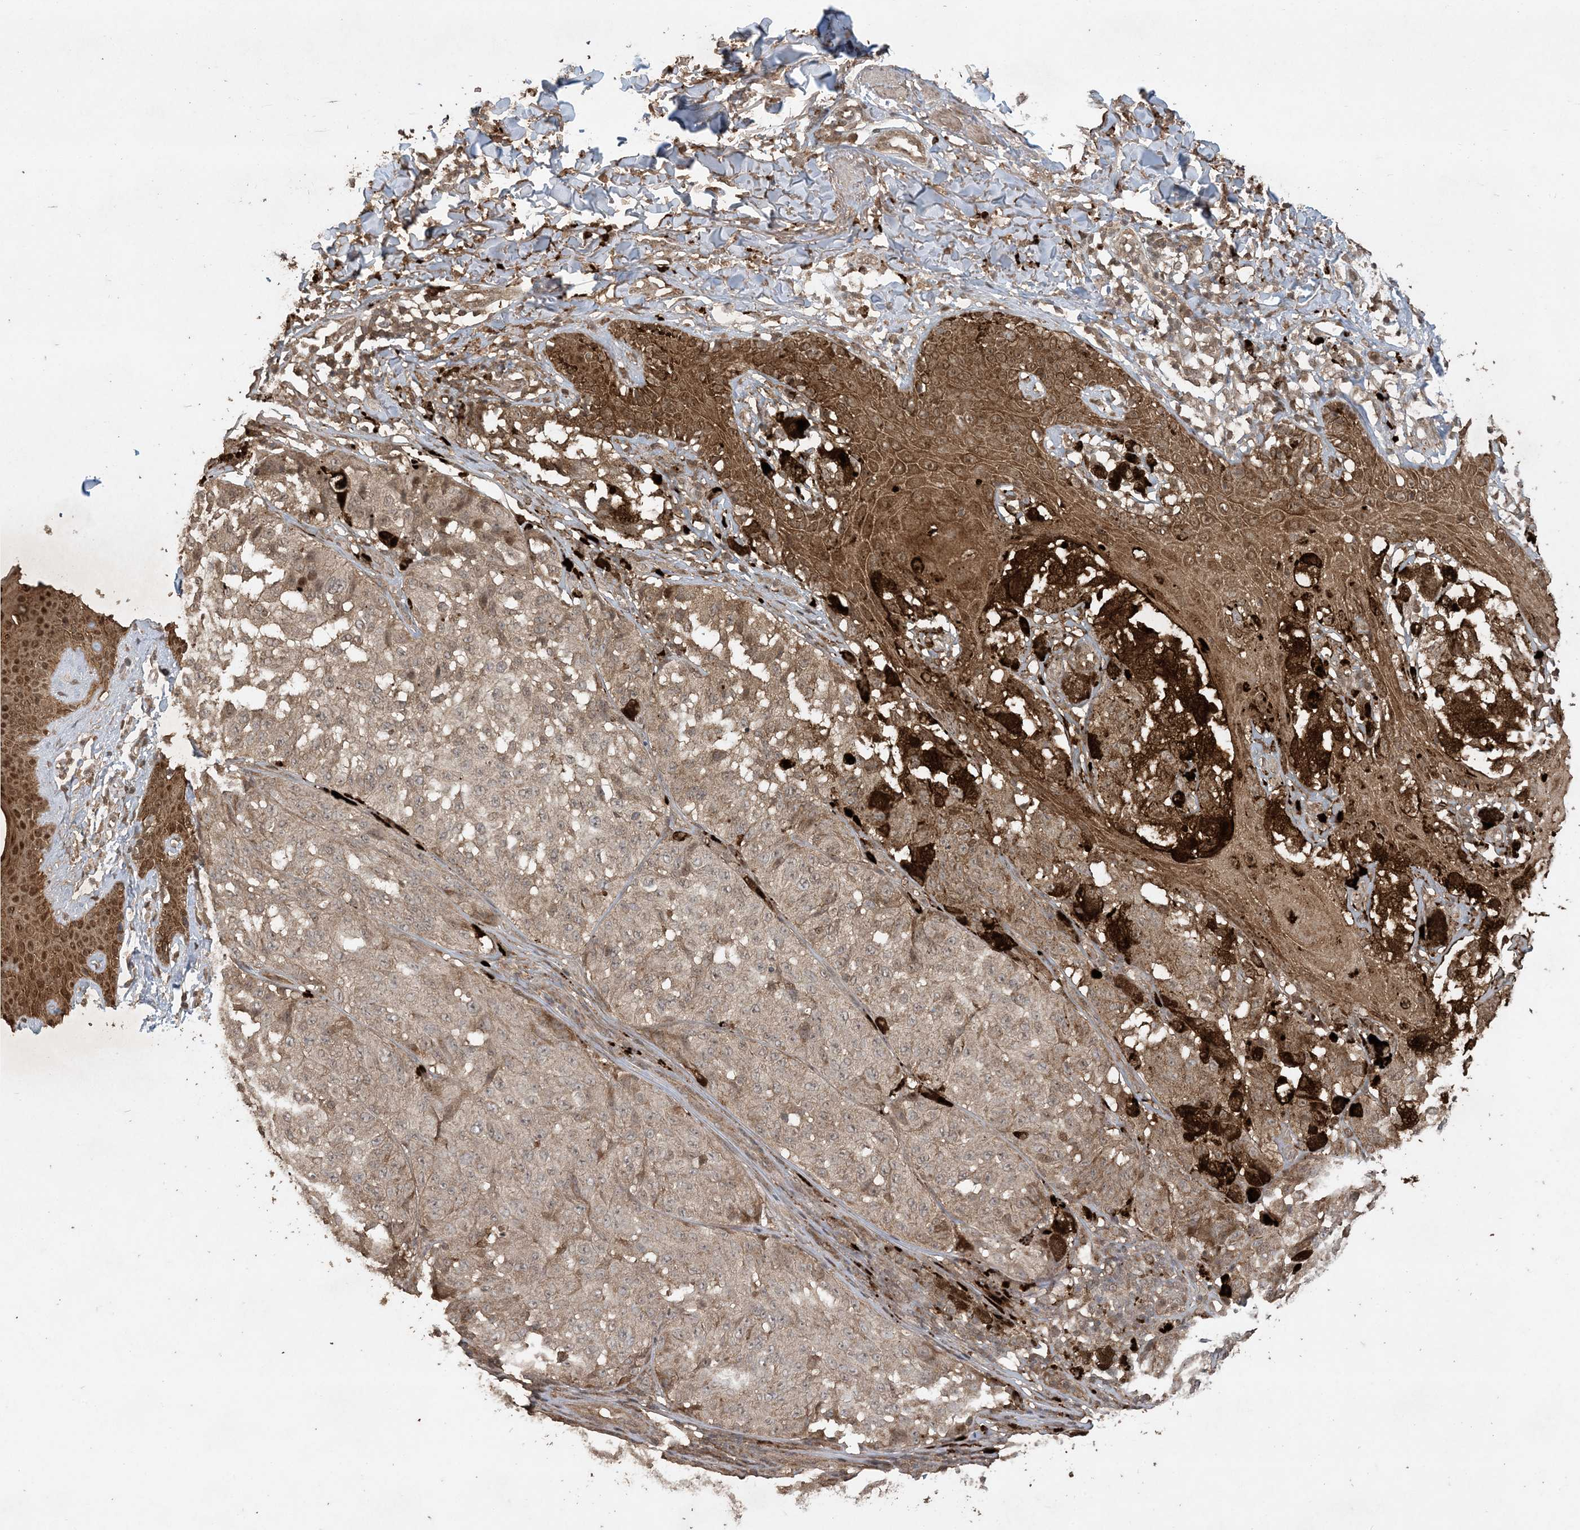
{"staining": {"intensity": "weak", "quantity": "25%-75%", "location": "cytoplasmic/membranous"}, "tissue": "melanoma", "cell_type": "Tumor cells", "image_type": "cancer", "snomed": [{"axis": "morphology", "description": "Malignant melanoma, NOS"}, {"axis": "topography", "description": "Skin"}], "caption": "There is low levels of weak cytoplasmic/membranous positivity in tumor cells of melanoma, as demonstrated by immunohistochemical staining (brown color).", "gene": "EFCAB8", "patient": {"sex": "female", "age": 46}}